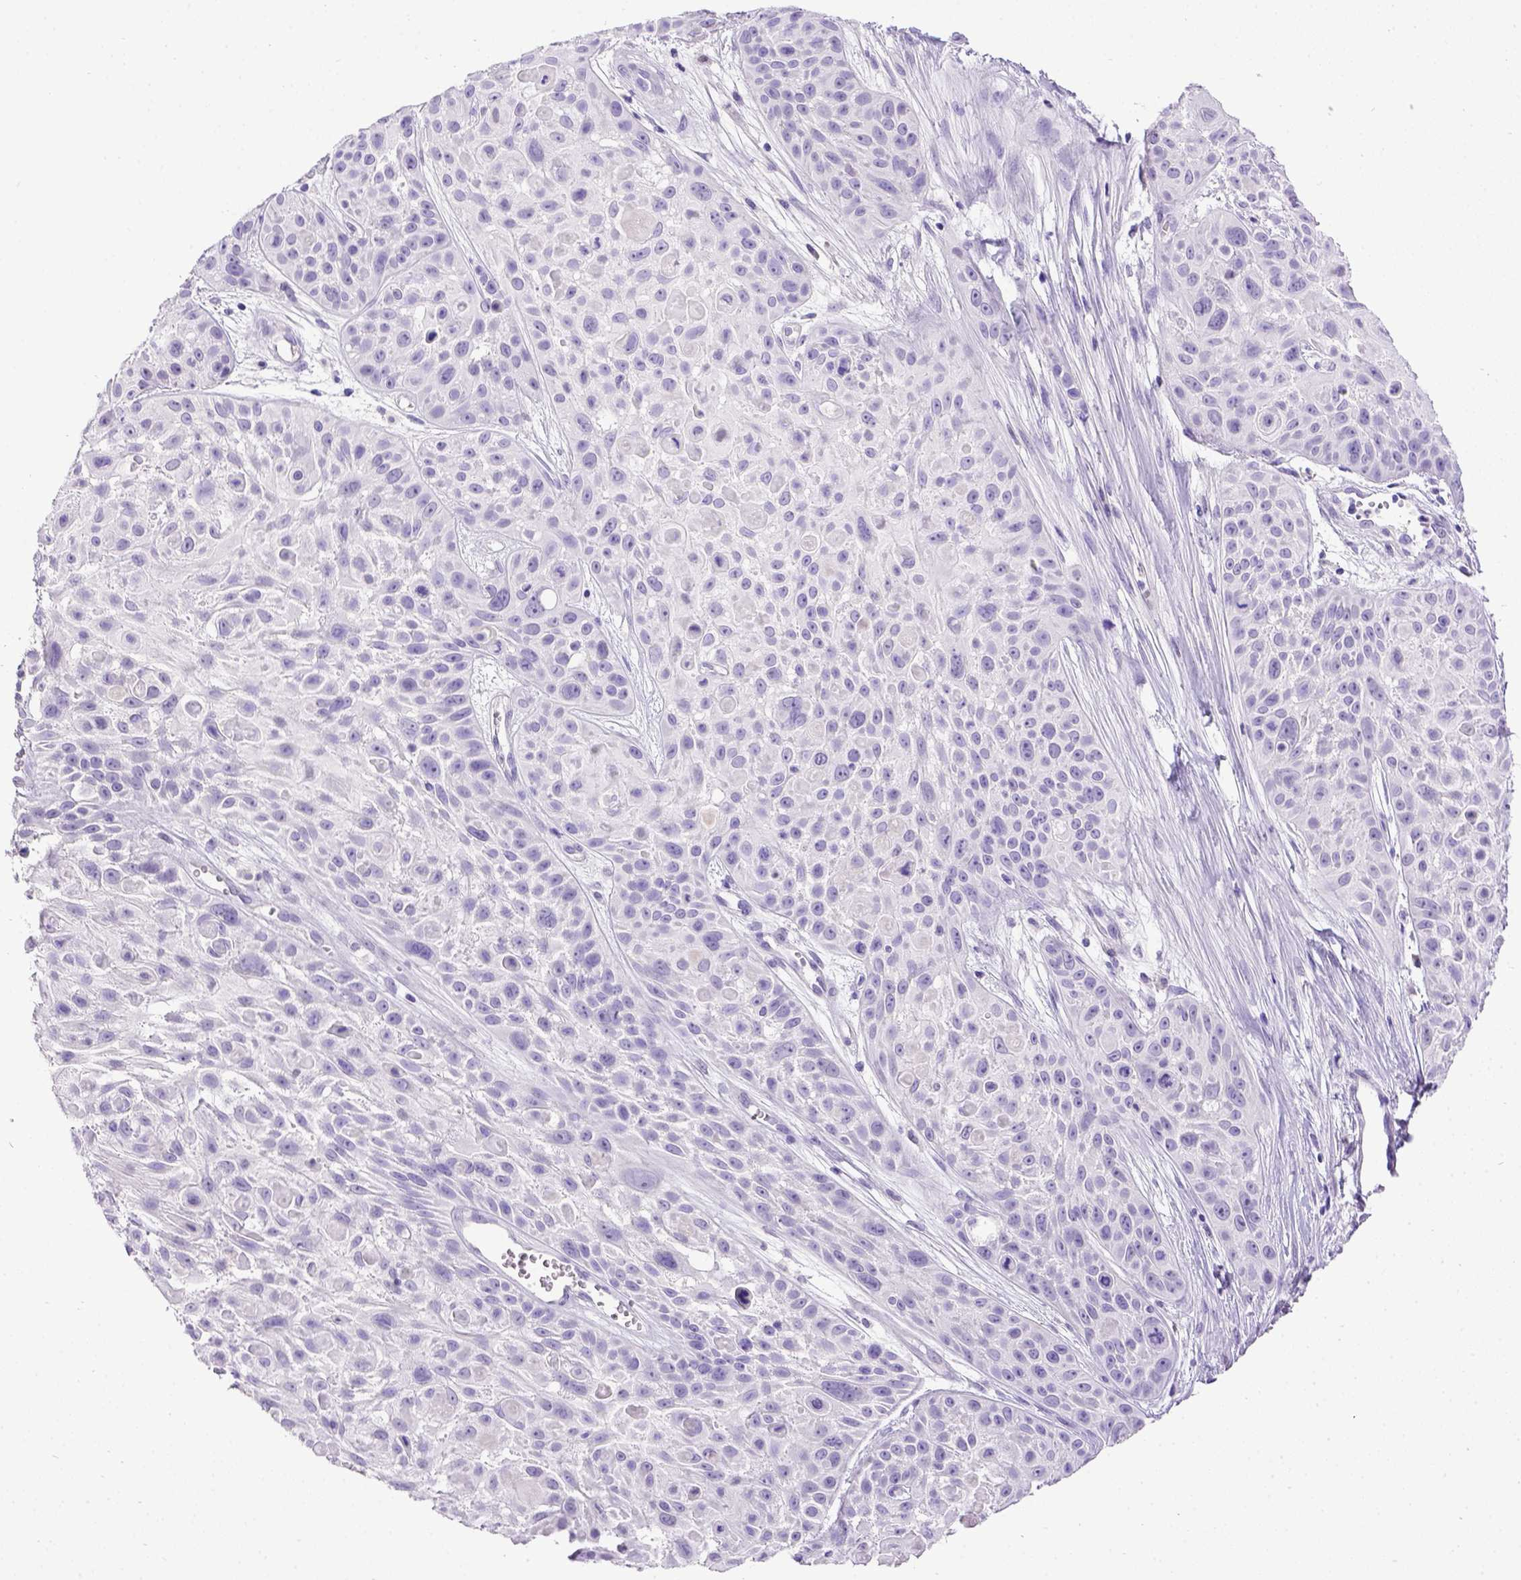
{"staining": {"intensity": "negative", "quantity": "none", "location": "none"}, "tissue": "skin cancer", "cell_type": "Tumor cells", "image_type": "cancer", "snomed": [{"axis": "morphology", "description": "Squamous cell carcinoma, NOS"}, {"axis": "topography", "description": "Skin"}, {"axis": "topography", "description": "Anal"}], "caption": "Immunohistochemical staining of skin cancer shows no significant staining in tumor cells.", "gene": "ESR1", "patient": {"sex": "female", "age": 75}}